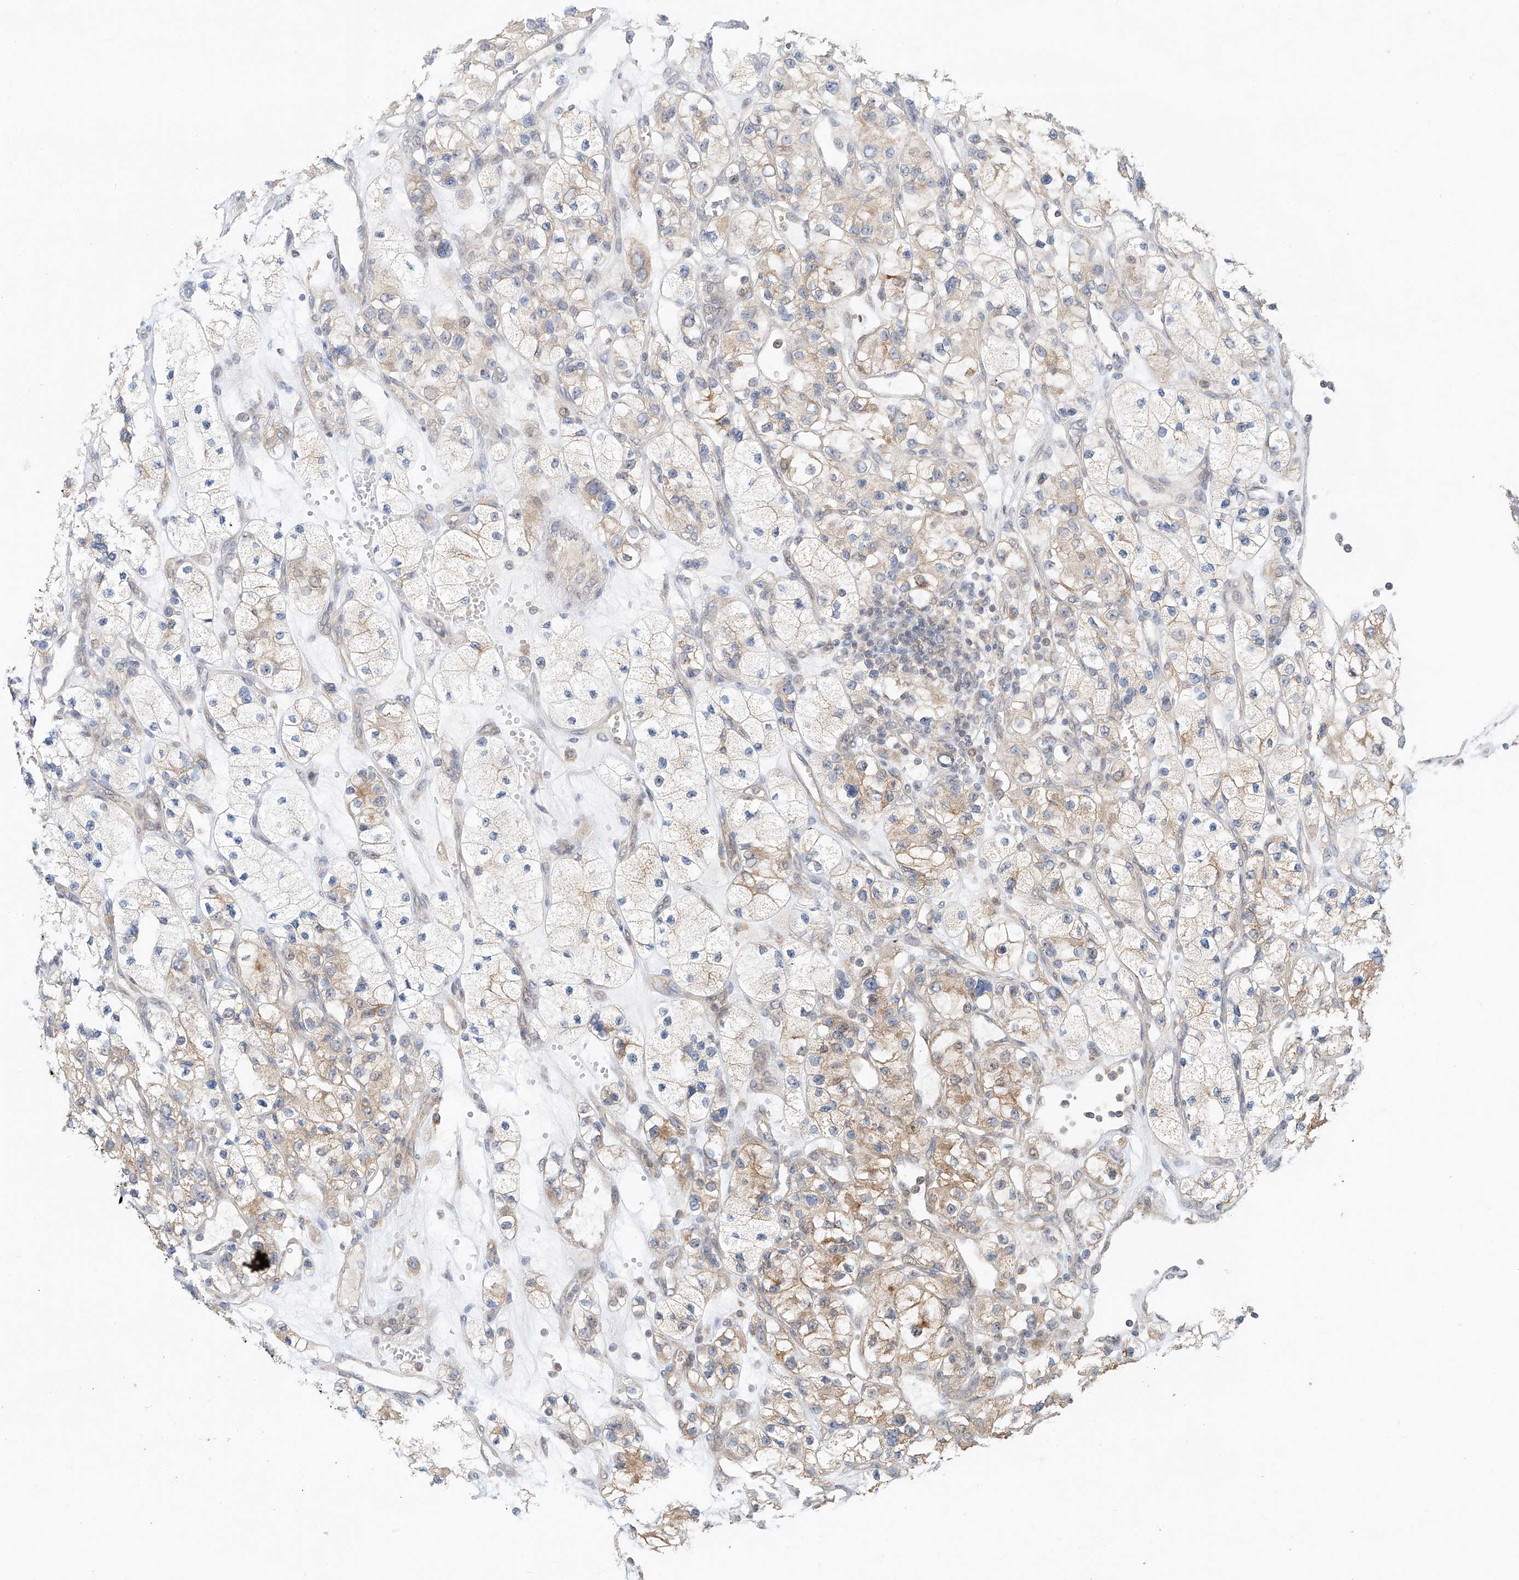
{"staining": {"intensity": "weak", "quantity": "25%-75%", "location": "cytoplasmic/membranous"}, "tissue": "renal cancer", "cell_type": "Tumor cells", "image_type": "cancer", "snomed": [{"axis": "morphology", "description": "Adenocarcinoma, NOS"}, {"axis": "topography", "description": "Kidney"}], "caption": "IHC photomicrograph of neoplastic tissue: human renal cancer (adenocarcinoma) stained using immunohistochemistry displays low levels of weak protein expression localized specifically in the cytoplasmic/membranous of tumor cells, appearing as a cytoplasmic/membranous brown color.", "gene": "TMEM61", "patient": {"sex": "female", "age": 57}}